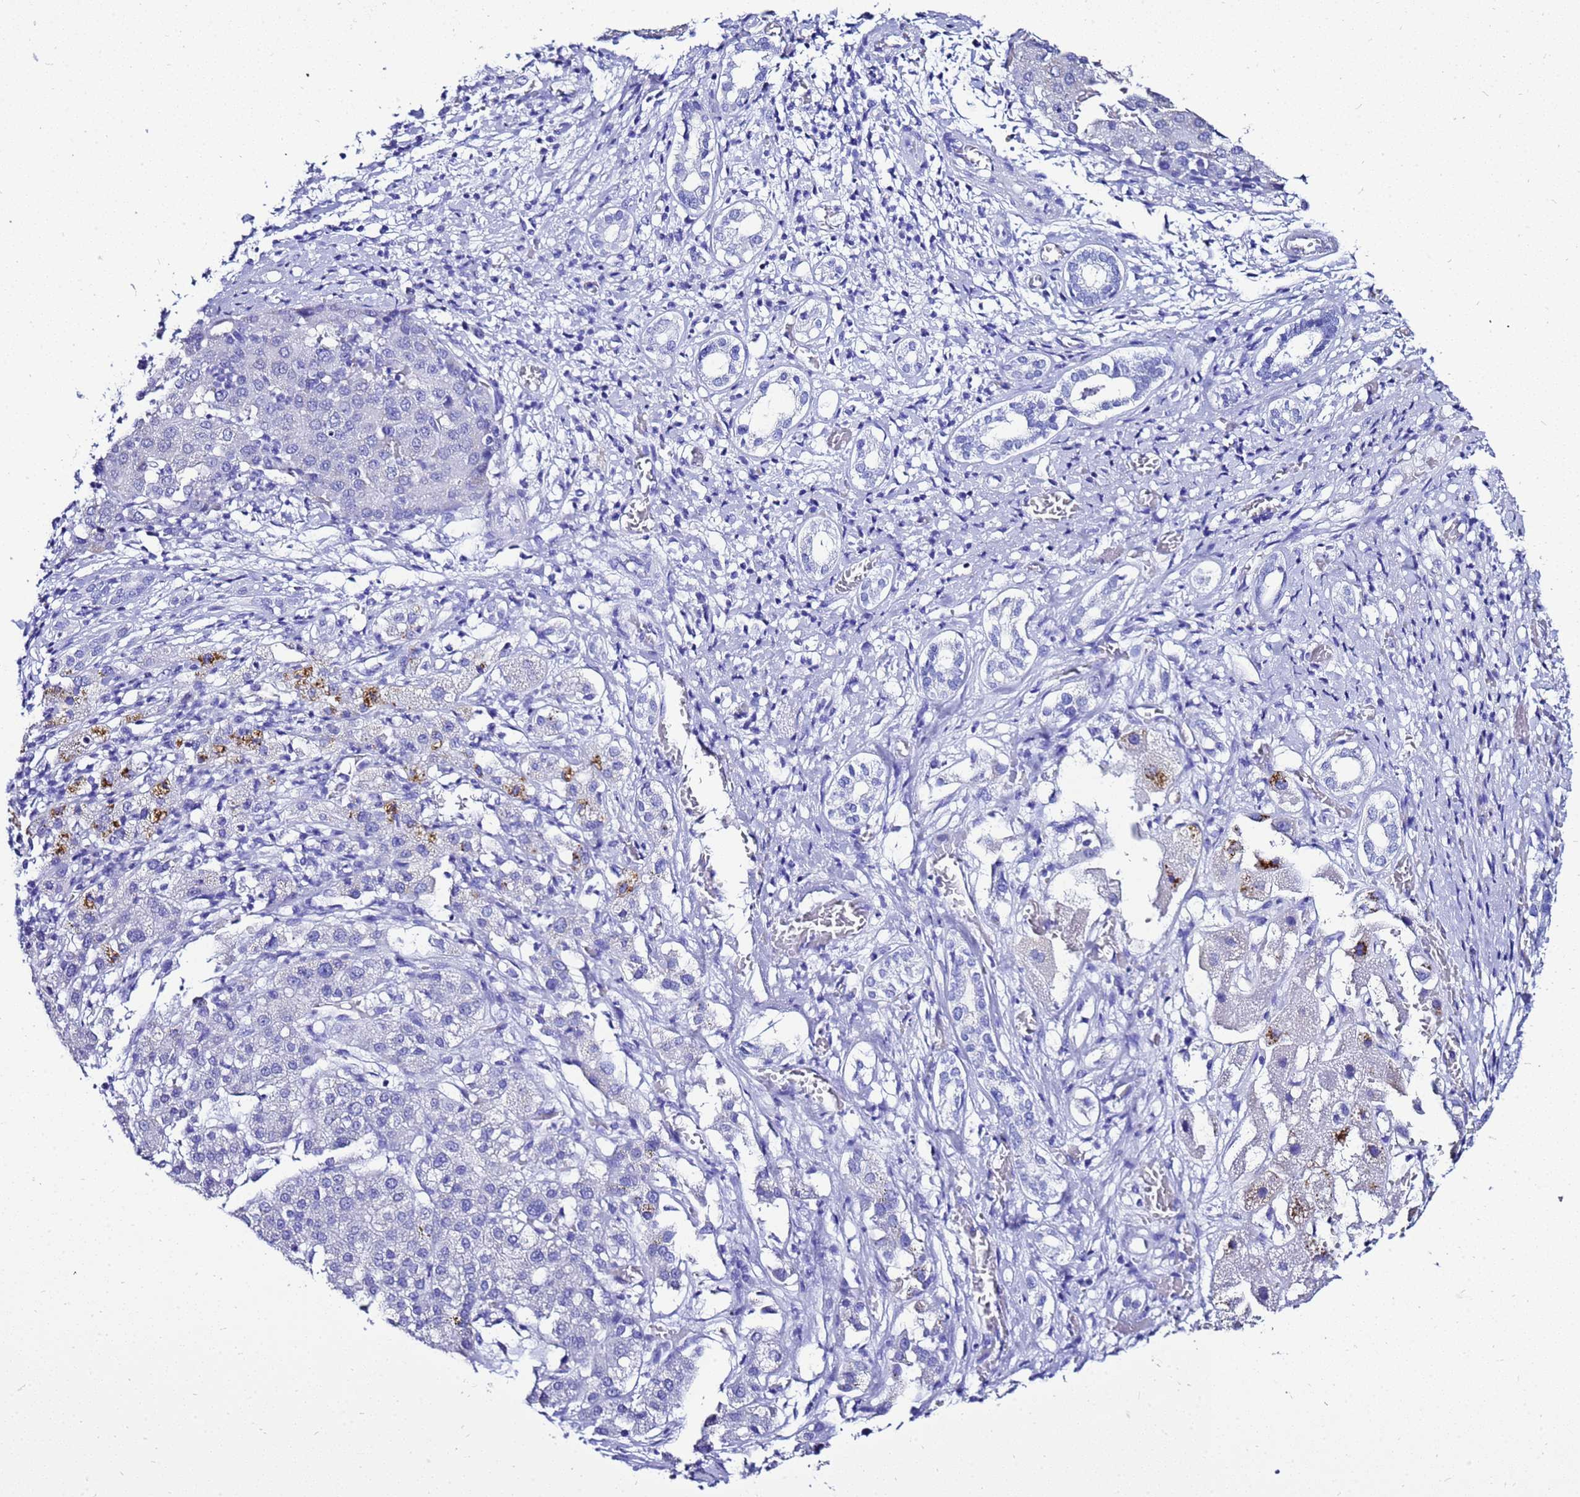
{"staining": {"intensity": "negative", "quantity": "none", "location": "none"}, "tissue": "liver cancer", "cell_type": "Tumor cells", "image_type": "cancer", "snomed": [{"axis": "morphology", "description": "Carcinoma, Hepatocellular, NOS"}, {"axis": "topography", "description": "Liver"}], "caption": "The histopathology image displays no significant staining in tumor cells of liver hepatocellular carcinoma.", "gene": "LIPF", "patient": {"sex": "male", "age": 65}}